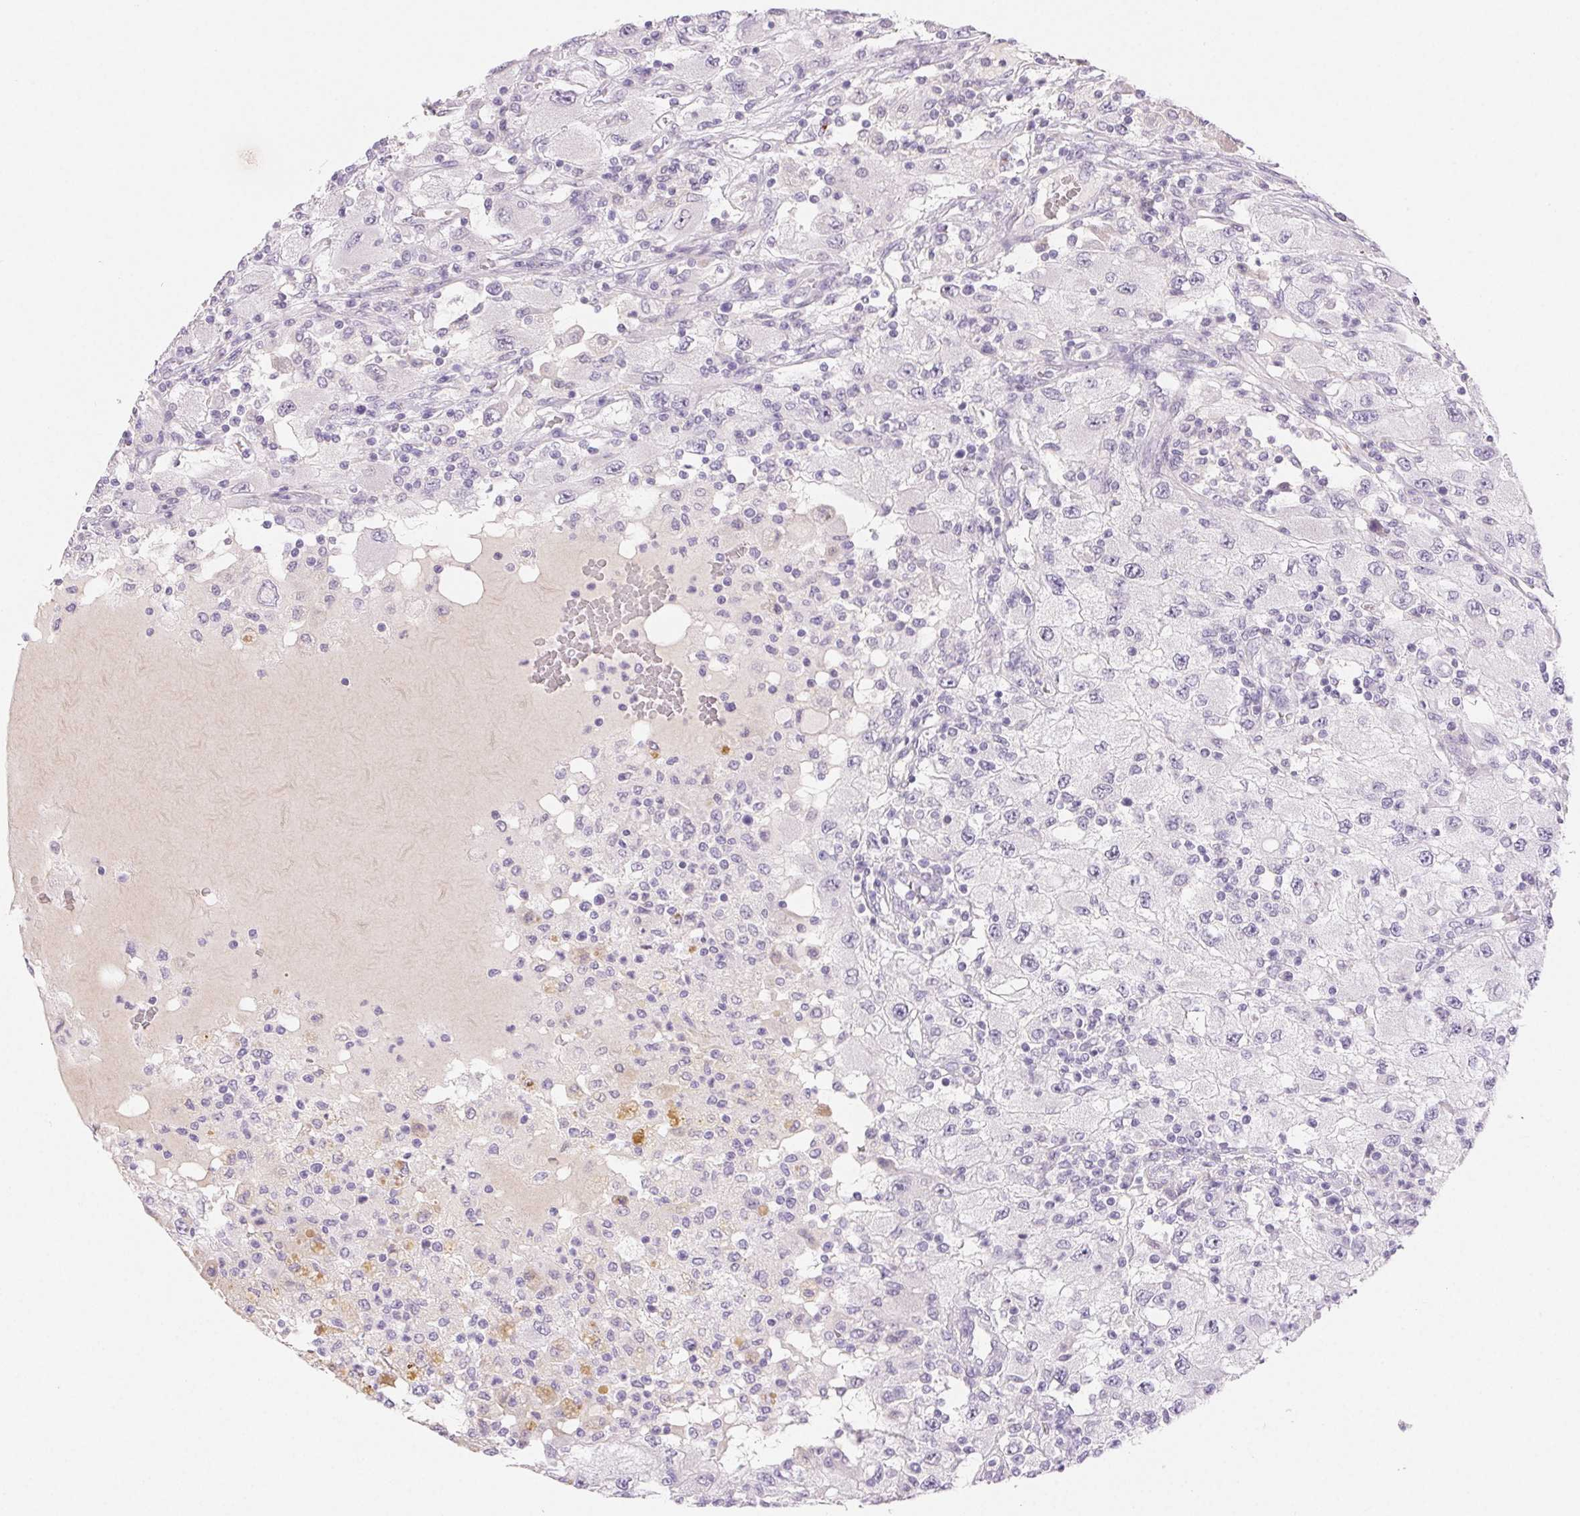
{"staining": {"intensity": "negative", "quantity": "none", "location": "none"}, "tissue": "renal cancer", "cell_type": "Tumor cells", "image_type": "cancer", "snomed": [{"axis": "morphology", "description": "Adenocarcinoma, NOS"}, {"axis": "topography", "description": "Kidney"}], "caption": "There is no significant expression in tumor cells of renal cancer. (Stains: DAB (3,3'-diaminobenzidine) IHC with hematoxylin counter stain, Microscopy: brightfield microscopy at high magnification).", "gene": "BPIFB2", "patient": {"sex": "female", "age": 67}}